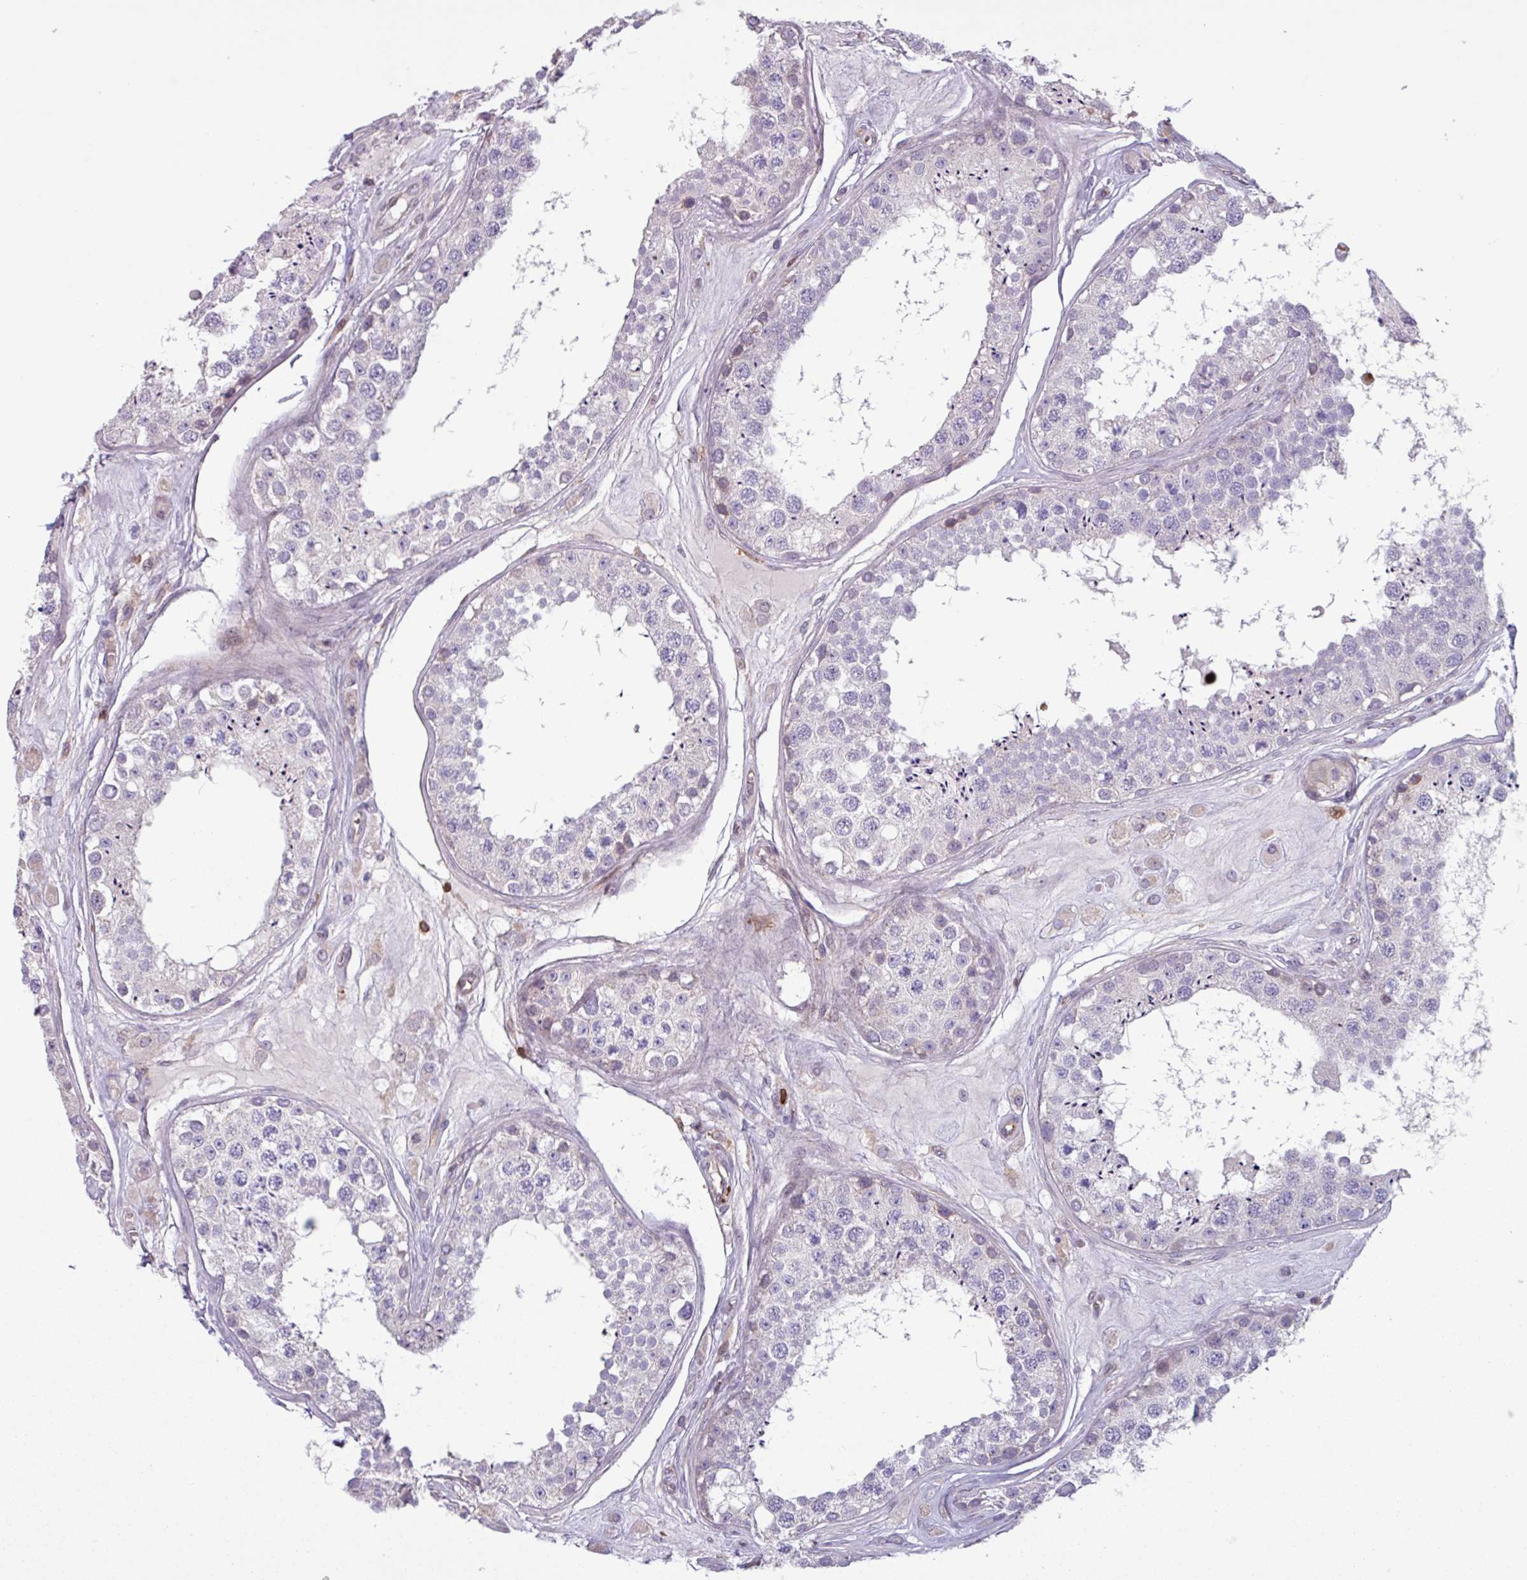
{"staining": {"intensity": "negative", "quantity": "none", "location": "none"}, "tissue": "testis", "cell_type": "Cells in seminiferous ducts", "image_type": "normal", "snomed": [{"axis": "morphology", "description": "Normal tissue, NOS"}, {"axis": "topography", "description": "Testis"}], "caption": "Immunohistochemical staining of benign human testis reveals no significant positivity in cells in seminiferous ducts. (Brightfield microscopy of DAB (3,3'-diaminobenzidine) immunohistochemistry (IHC) at high magnification).", "gene": "SEC61G", "patient": {"sex": "male", "age": 25}}